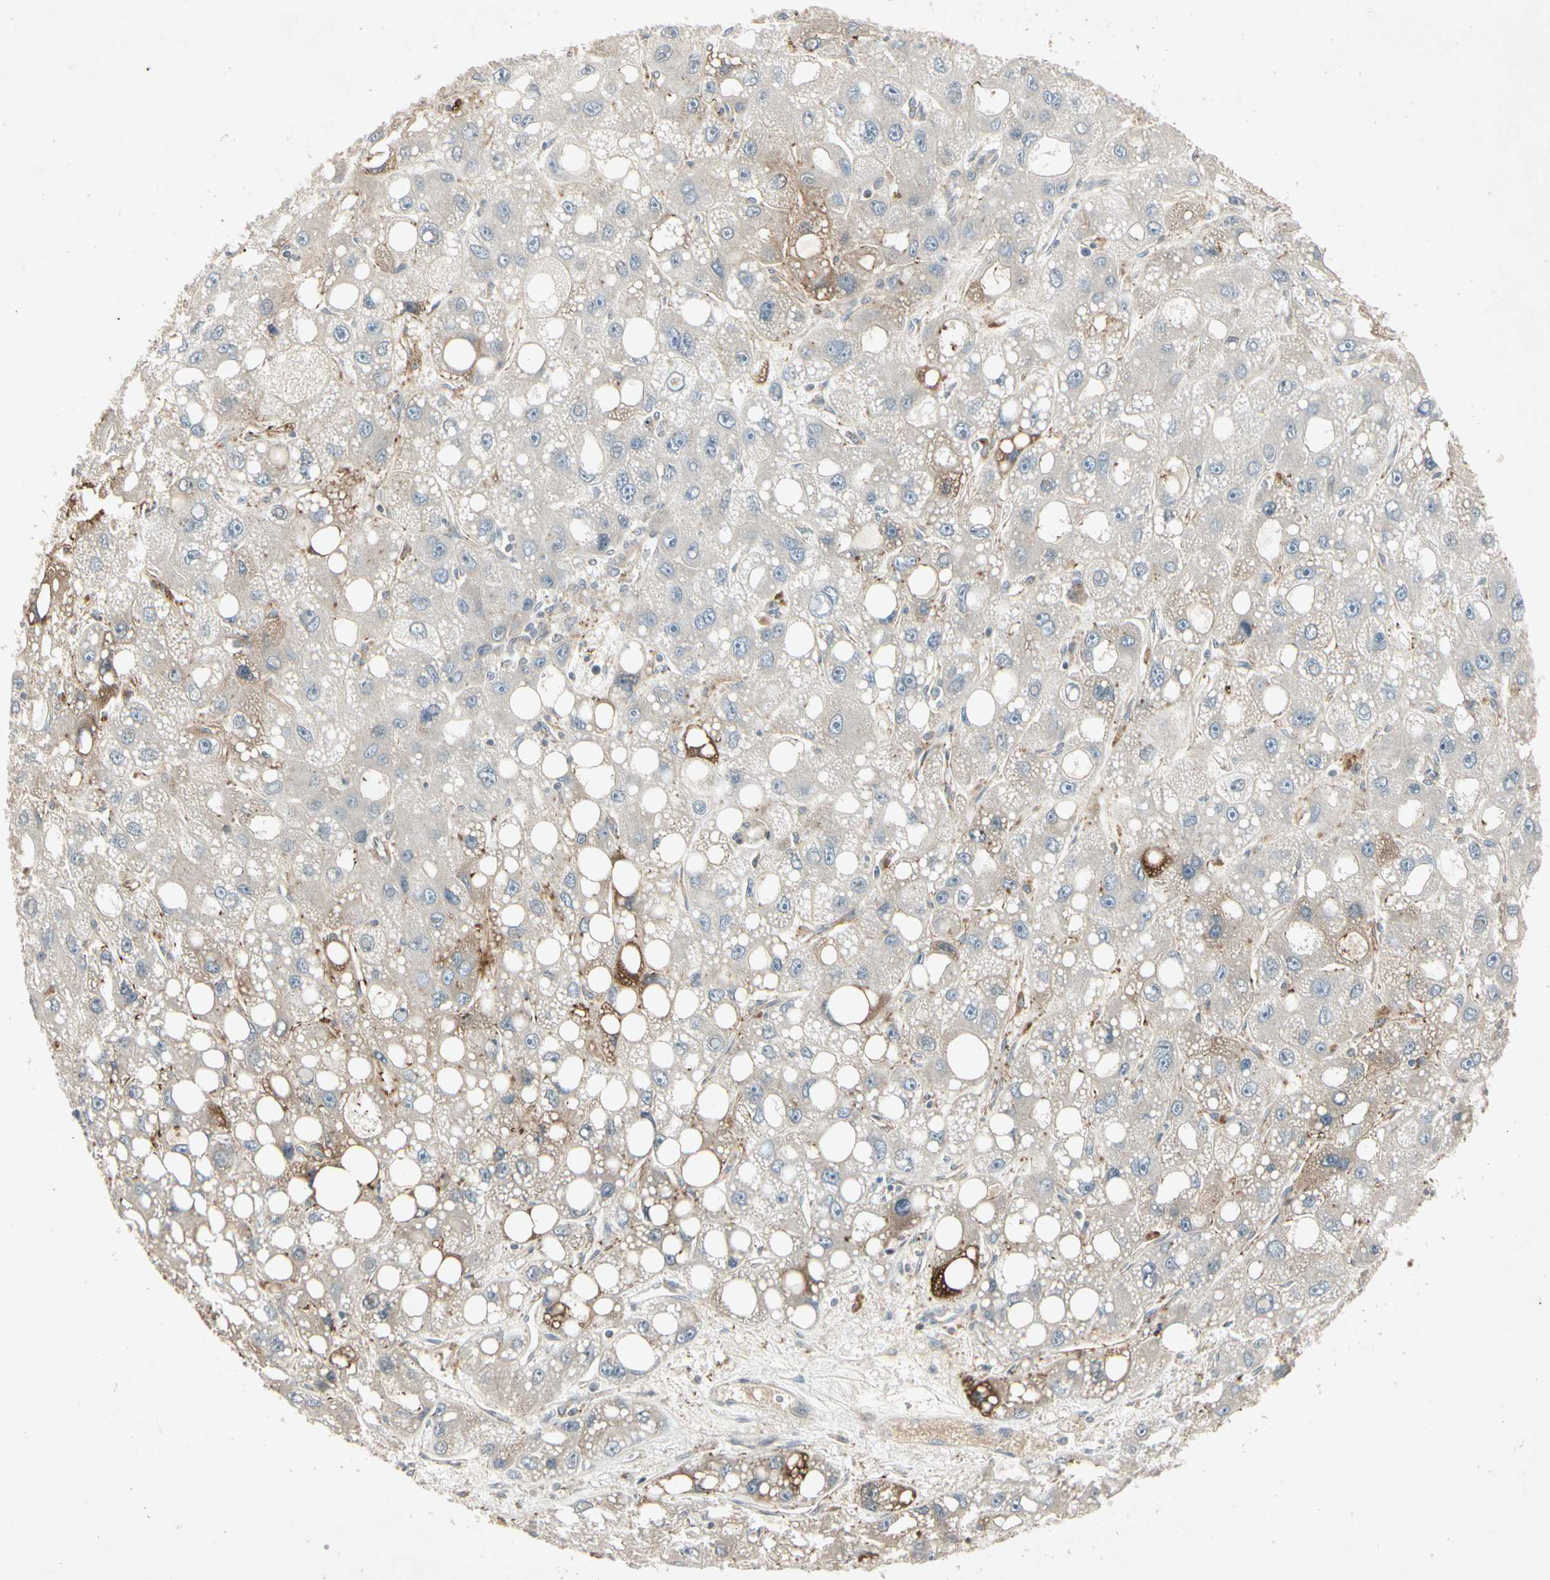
{"staining": {"intensity": "weak", "quantity": "<25%", "location": "cytoplasmic/membranous"}, "tissue": "liver cancer", "cell_type": "Tumor cells", "image_type": "cancer", "snomed": [{"axis": "morphology", "description": "Carcinoma, Hepatocellular, NOS"}, {"axis": "topography", "description": "Liver"}], "caption": "Tumor cells show no significant positivity in liver cancer (hepatocellular carcinoma). (Brightfield microscopy of DAB (3,3'-diaminobenzidine) IHC at high magnification).", "gene": "TEK", "patient": {"sex": "male", "age": 55}}